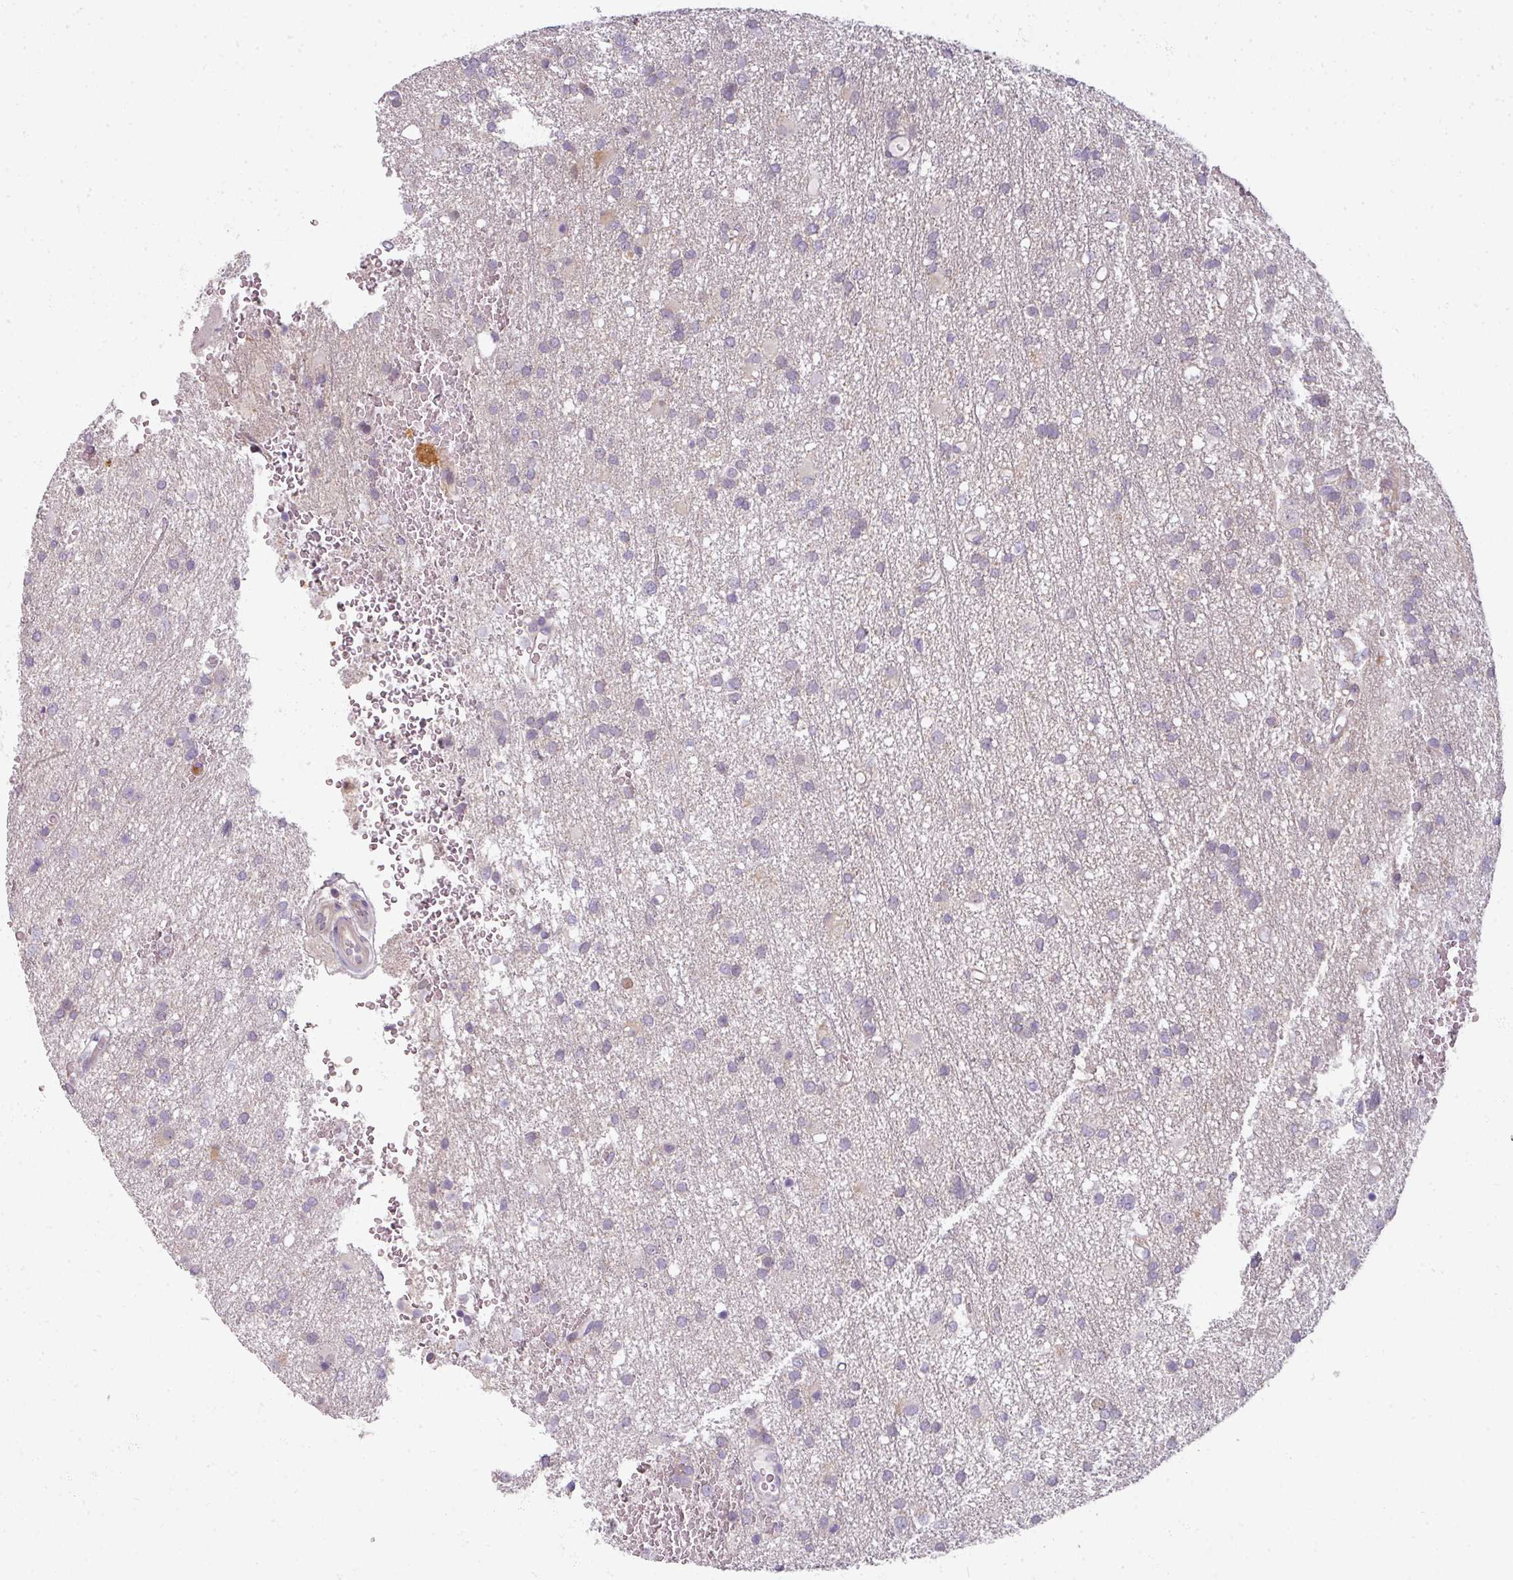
{"staining": {"intensity": "negative", "quantity": "none", "location": "none"}, "tissue": "glioma", "cell_type": "Tumor cells", "image_type": "cancer", "snomed": [{"axis": "morphology", "description": "Glioma, malignant, High grade"}, {"axis": "topography", "description": "Brain"}], "caption": "Tumor cells are negative for brown protein staining in high-grade glioma (malignant).", "gene": "MYMK", "patient": {"sex": "female", "age": 74}}